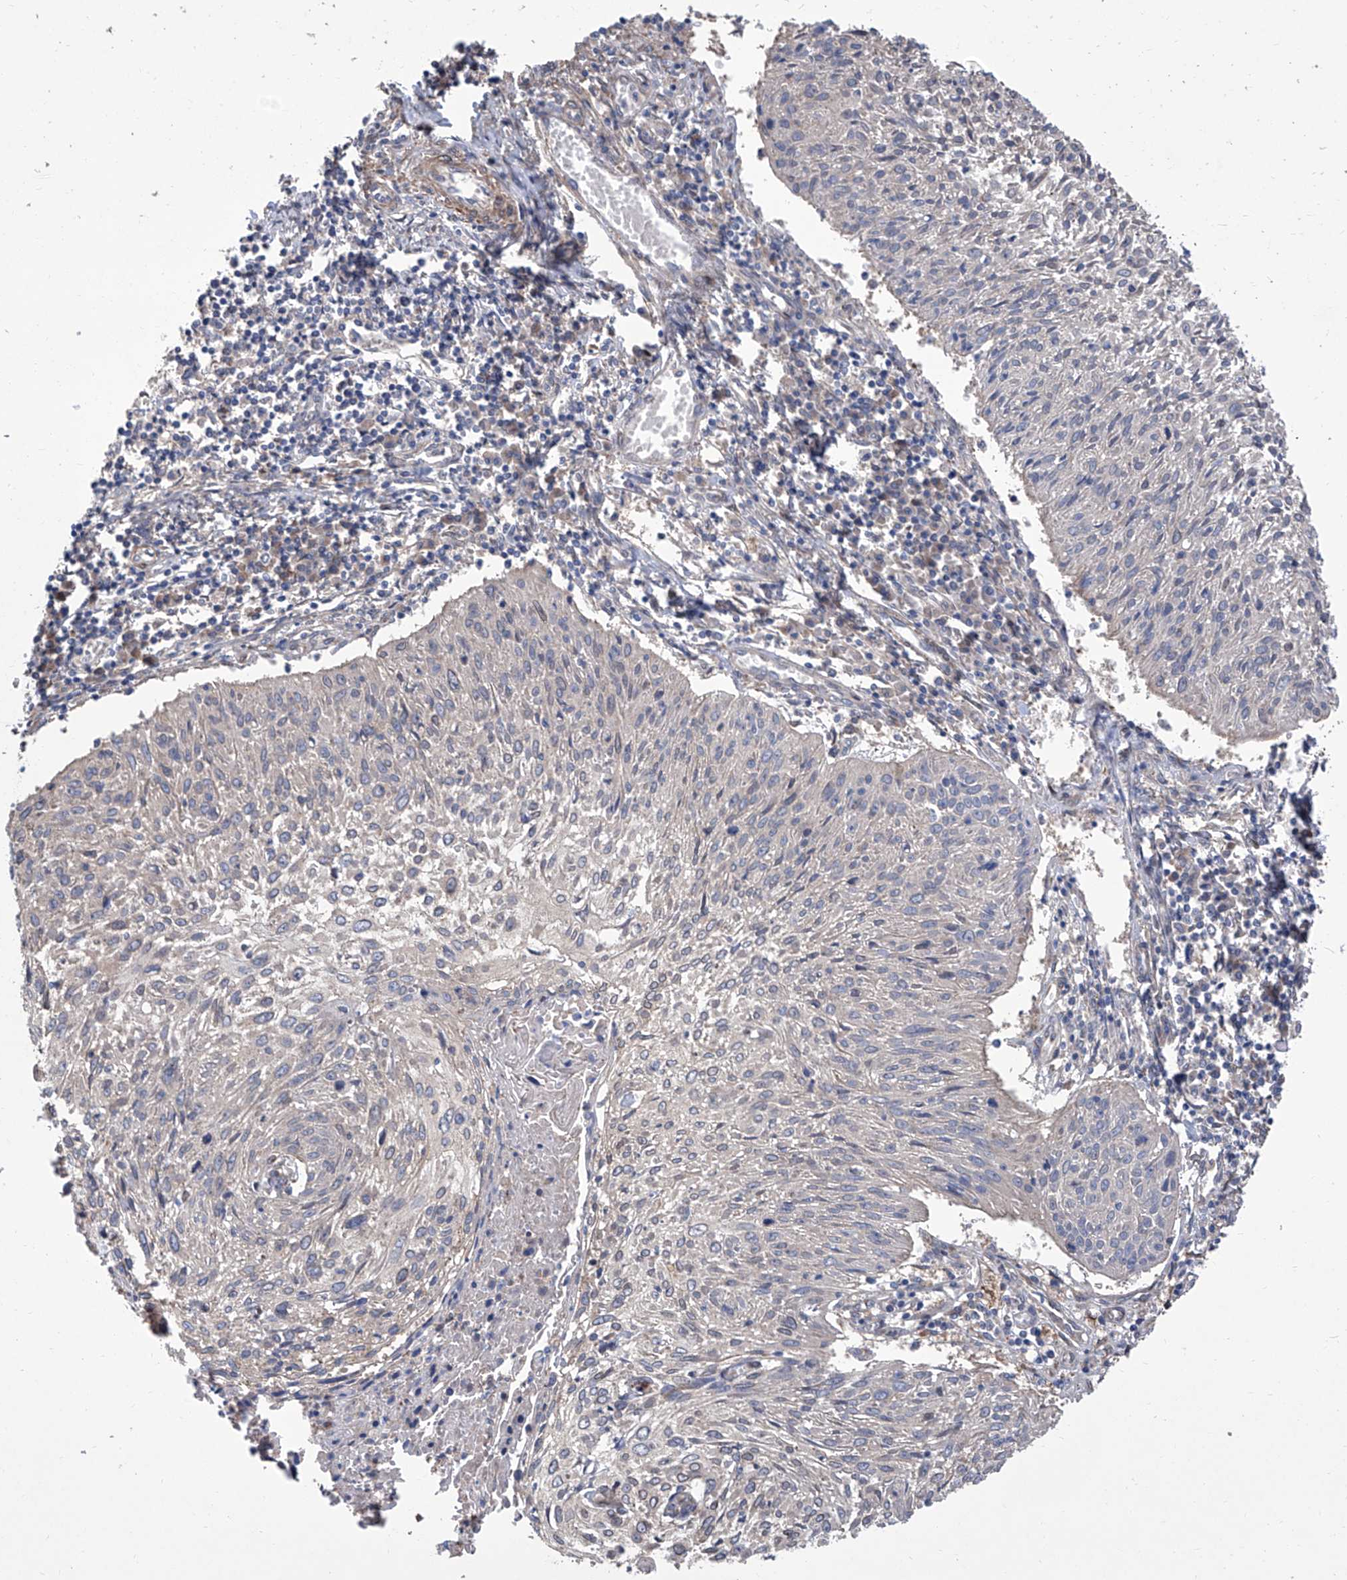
{"staining": {"intensity": "negative", "quantity": "none", "location": "none"}, "tissue": "cervical cancer", "cell_type": "Tumor cells", "image_type": "cancer", "snomed": [{"axis": "morphology", "description": "Squamous cell carcinoma, NOS"}, {"axis": "topography", "description": "Cervix"}], "caption": "Tumor cells show no significant protein expression in squamous cell carcinoma (cervical).", "gene": "SMS", "patient": {"sex": "female", "age": 51}}